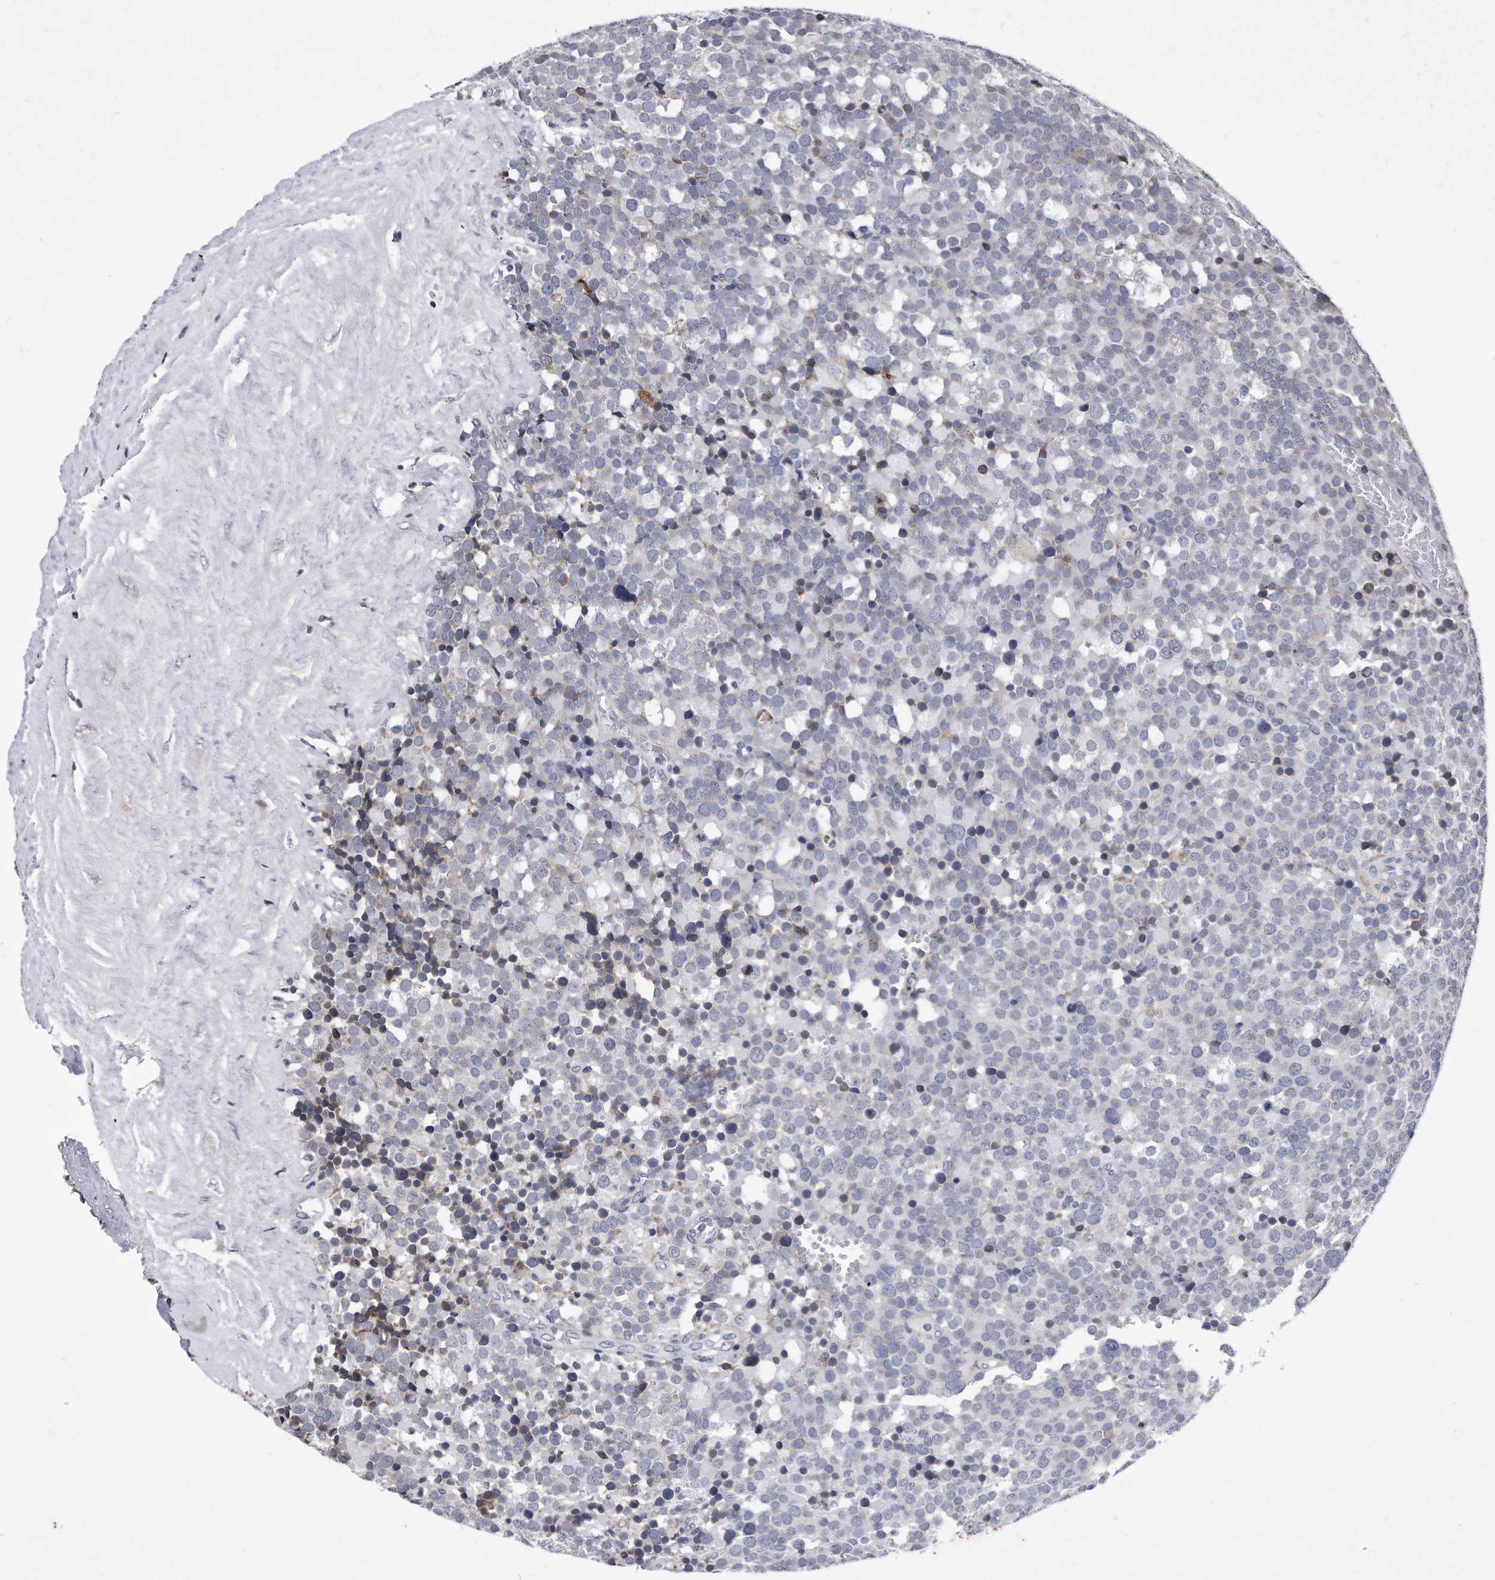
{"staining": {"intensity": "negative", "quantity": "none", "location": "none"}, "tissue": "testis cancer", "cell_type": "Tumor cells", "image_type": "cancer", "snomed": [{"axis": "morphology", "description": "Seminoma, NOS"}, {"axis": "topography", "description": "Testis"}], "caption": "A photomicrograph of human testis cancer is negative for staining in tumor cells.", "gene": "DAB1", "patient": {"sex": "male", "age": 71}}